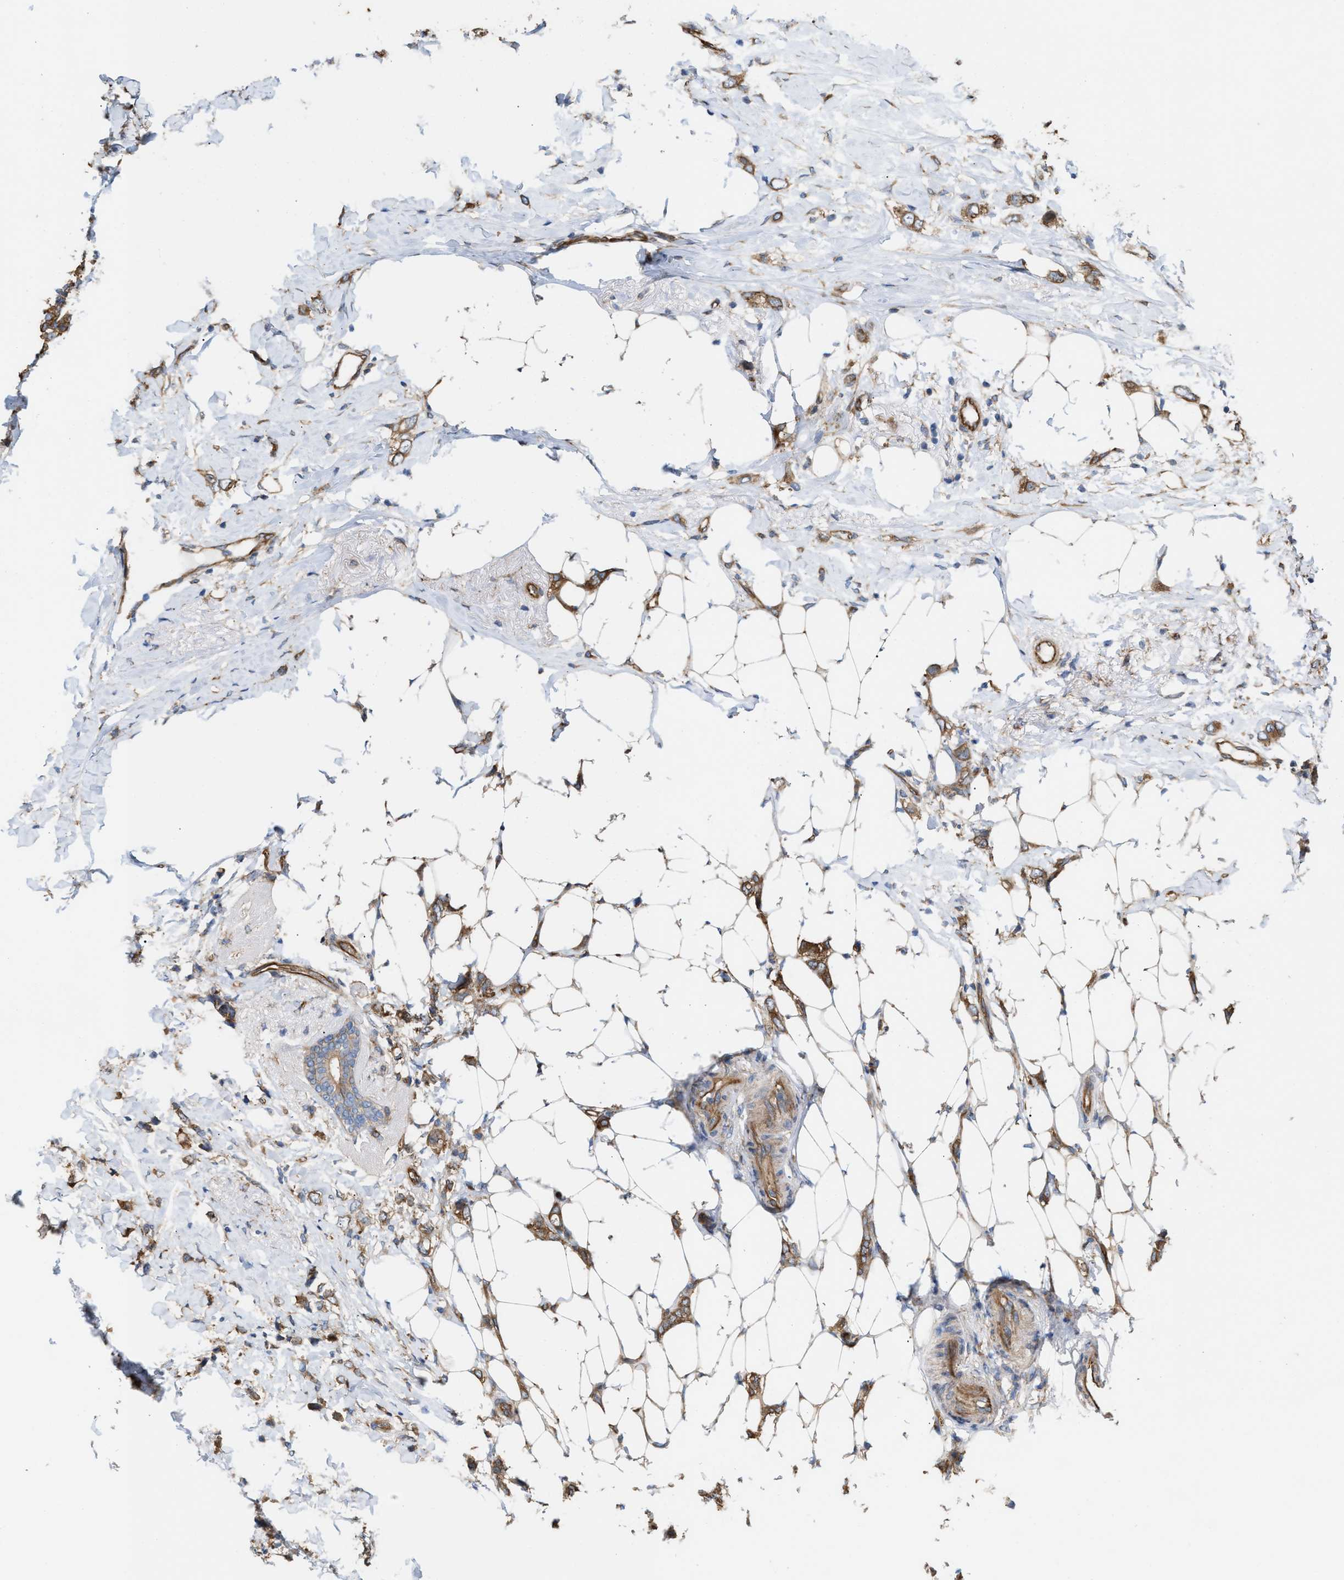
{"staining": {"intensity": "weak", "quantity": ">75%", "location": "cytoplasmic/membranous"}, "tissue": "breast cancer", "cell_type": "Tumor cells", "image_type": "cancer", "snomed": [{"axis": "morphology", "description": "Normal tissue, NOS"}, {"axis": "morphology", "description": "Lobular carcinoma"}, {"axis": "topography", "description": "Breast"}], "caption": "The photomicrograph reveals immunohistochemical staining of breast cancer (lobular carcinoma). There is weak cytoplasmic/membranous expression is present in approximately >75% of tumor cells.", "gene": "EPS15L1", "patient": {"sex": "female", "age": 47}}